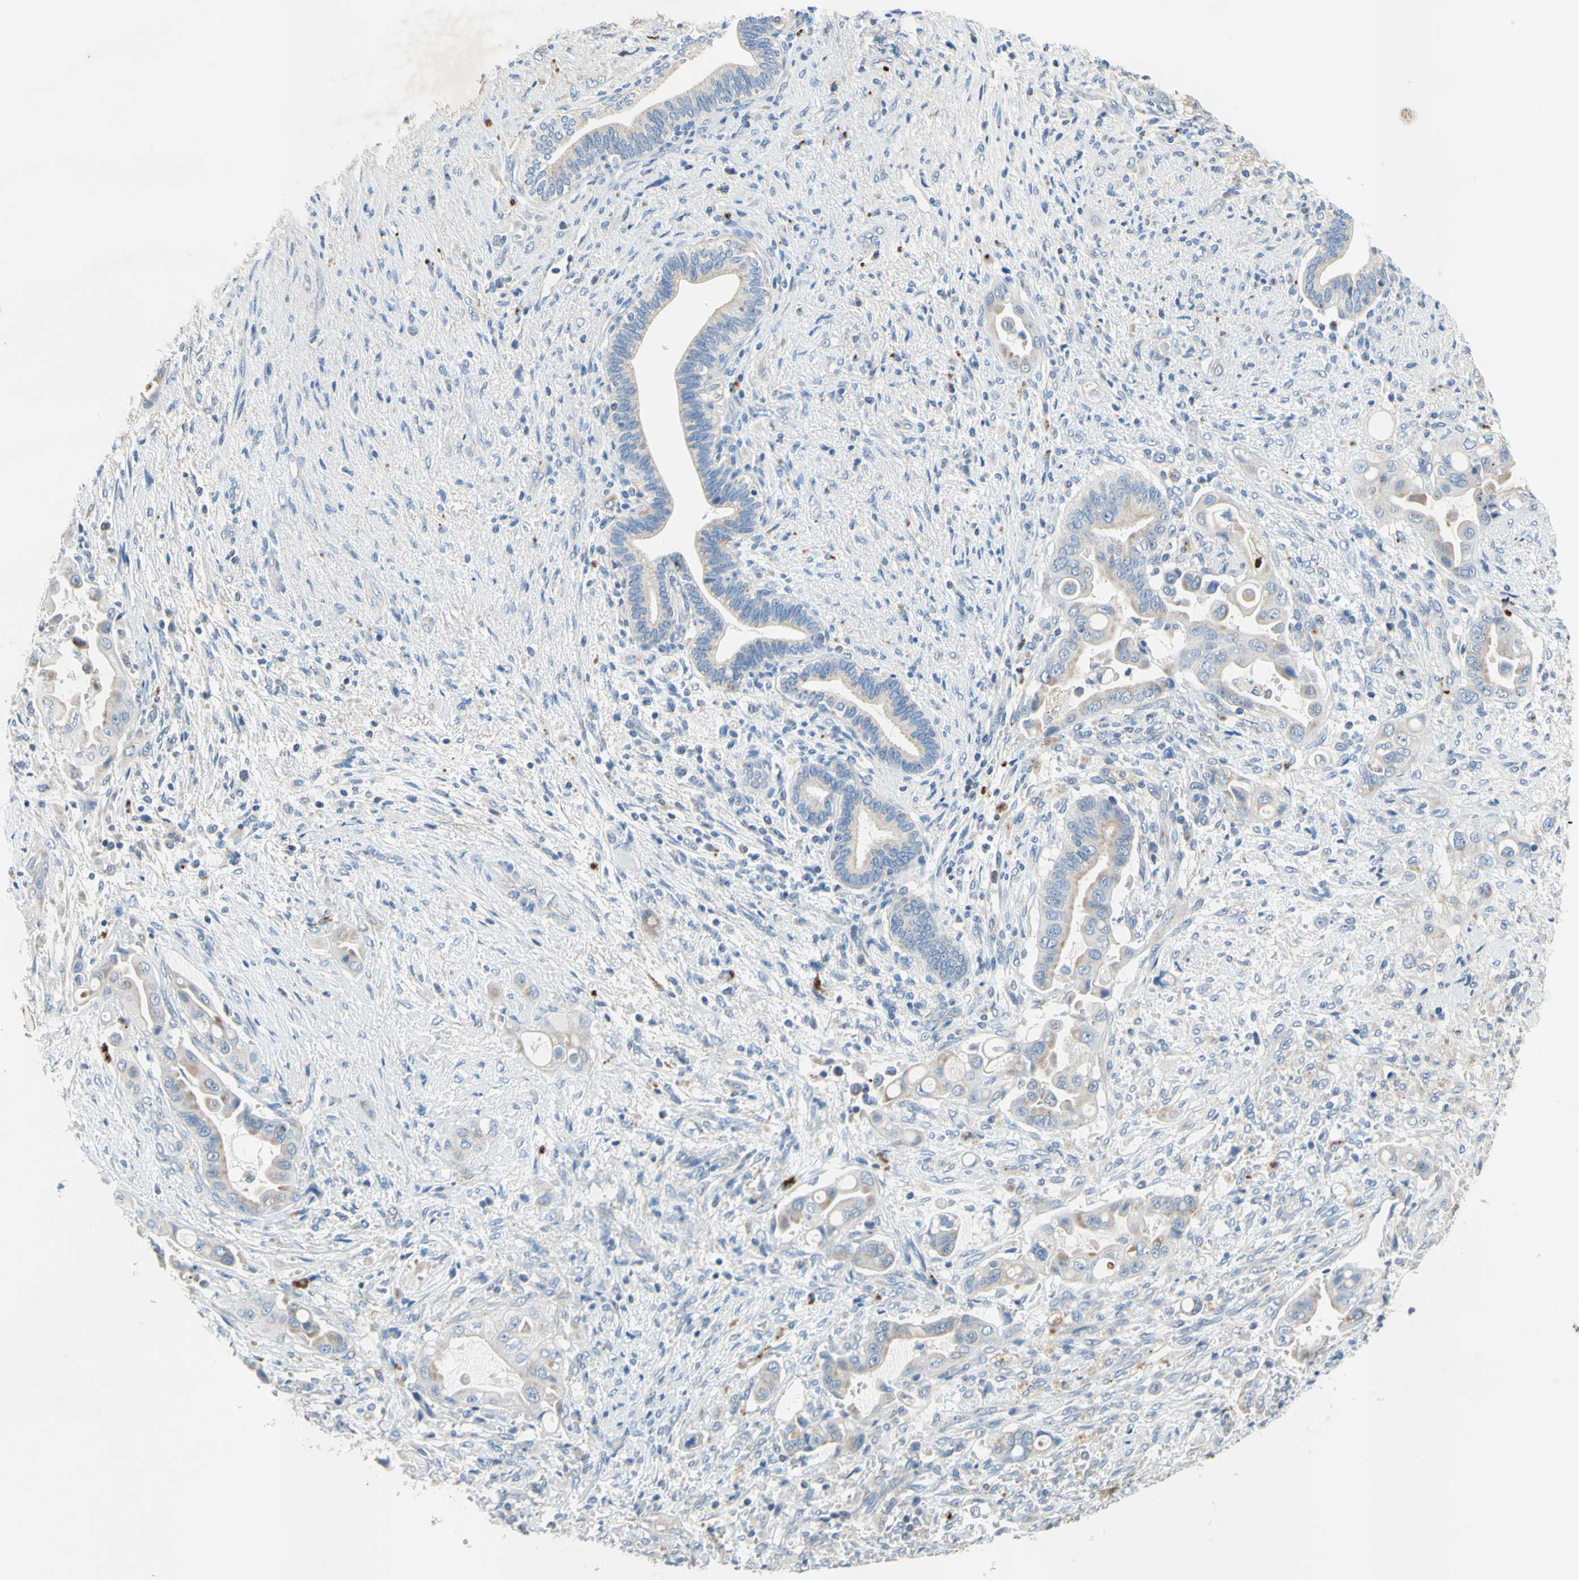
{"staining": {"intensity": "weak", "quantity": "25%-75%", "location": "cytoplasmic/membranous"}, "tissue": "liver cancer", "cell_type": "Tumor cells", "image_type": "cancer", "snomed": [{"axis": "morphology", "description": "Cholangiocarcinoma"}, {"axis": "topography", "description": "Liver"}], "caption": "Liver cancer (cholangiocarcinoma) stained for a protein (brown) demonstrates weak cytoplasmic/membranous positive expression in about 25%-75% of tumor cells.", "gene": "MFF", "patient": {"sex": "female", "age": 61}}